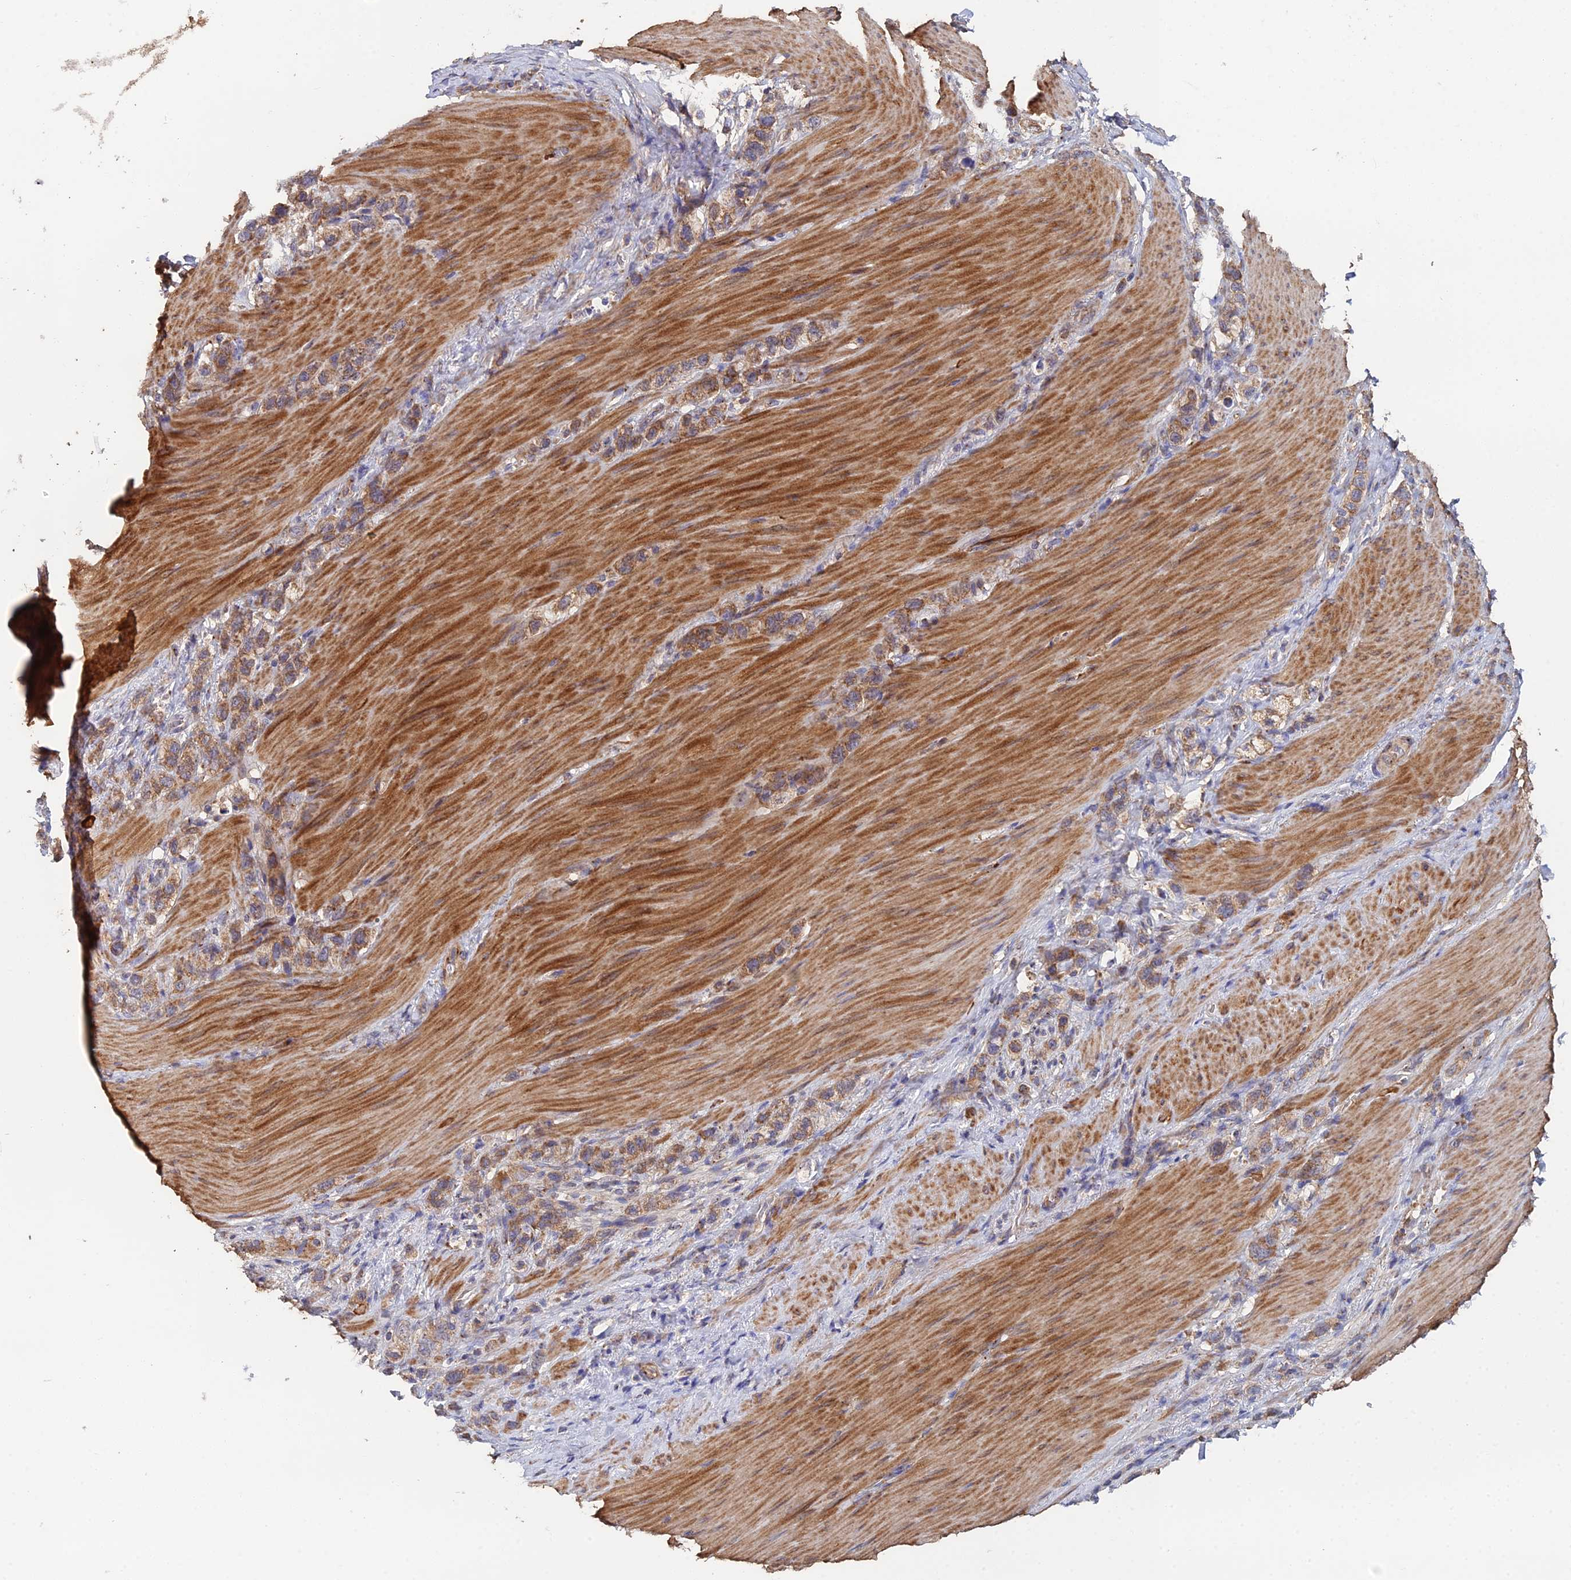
{"staining": {"intensity": "moderate", "quantity": ">75%", "location": "cytoplasmic/membranous"}, "tissue": "stomach cancer", "cell_type": "Tumor cells", "image_type": "cancer", "snomed": [{"axis": "morphology", "description": "Adenocarcinoma, NOS"}, {"axis": "topography", "description": "Stomach"}], "caption": "A medium amount of moderate cytoplasmic/membranous staining is identified in about >75% of tumor cells in stomach adenocarcinoma tissue. Nuclei are stained in blue.", "gene": "SPANXN4", "patient": {"sex": "female", "age": 65}}